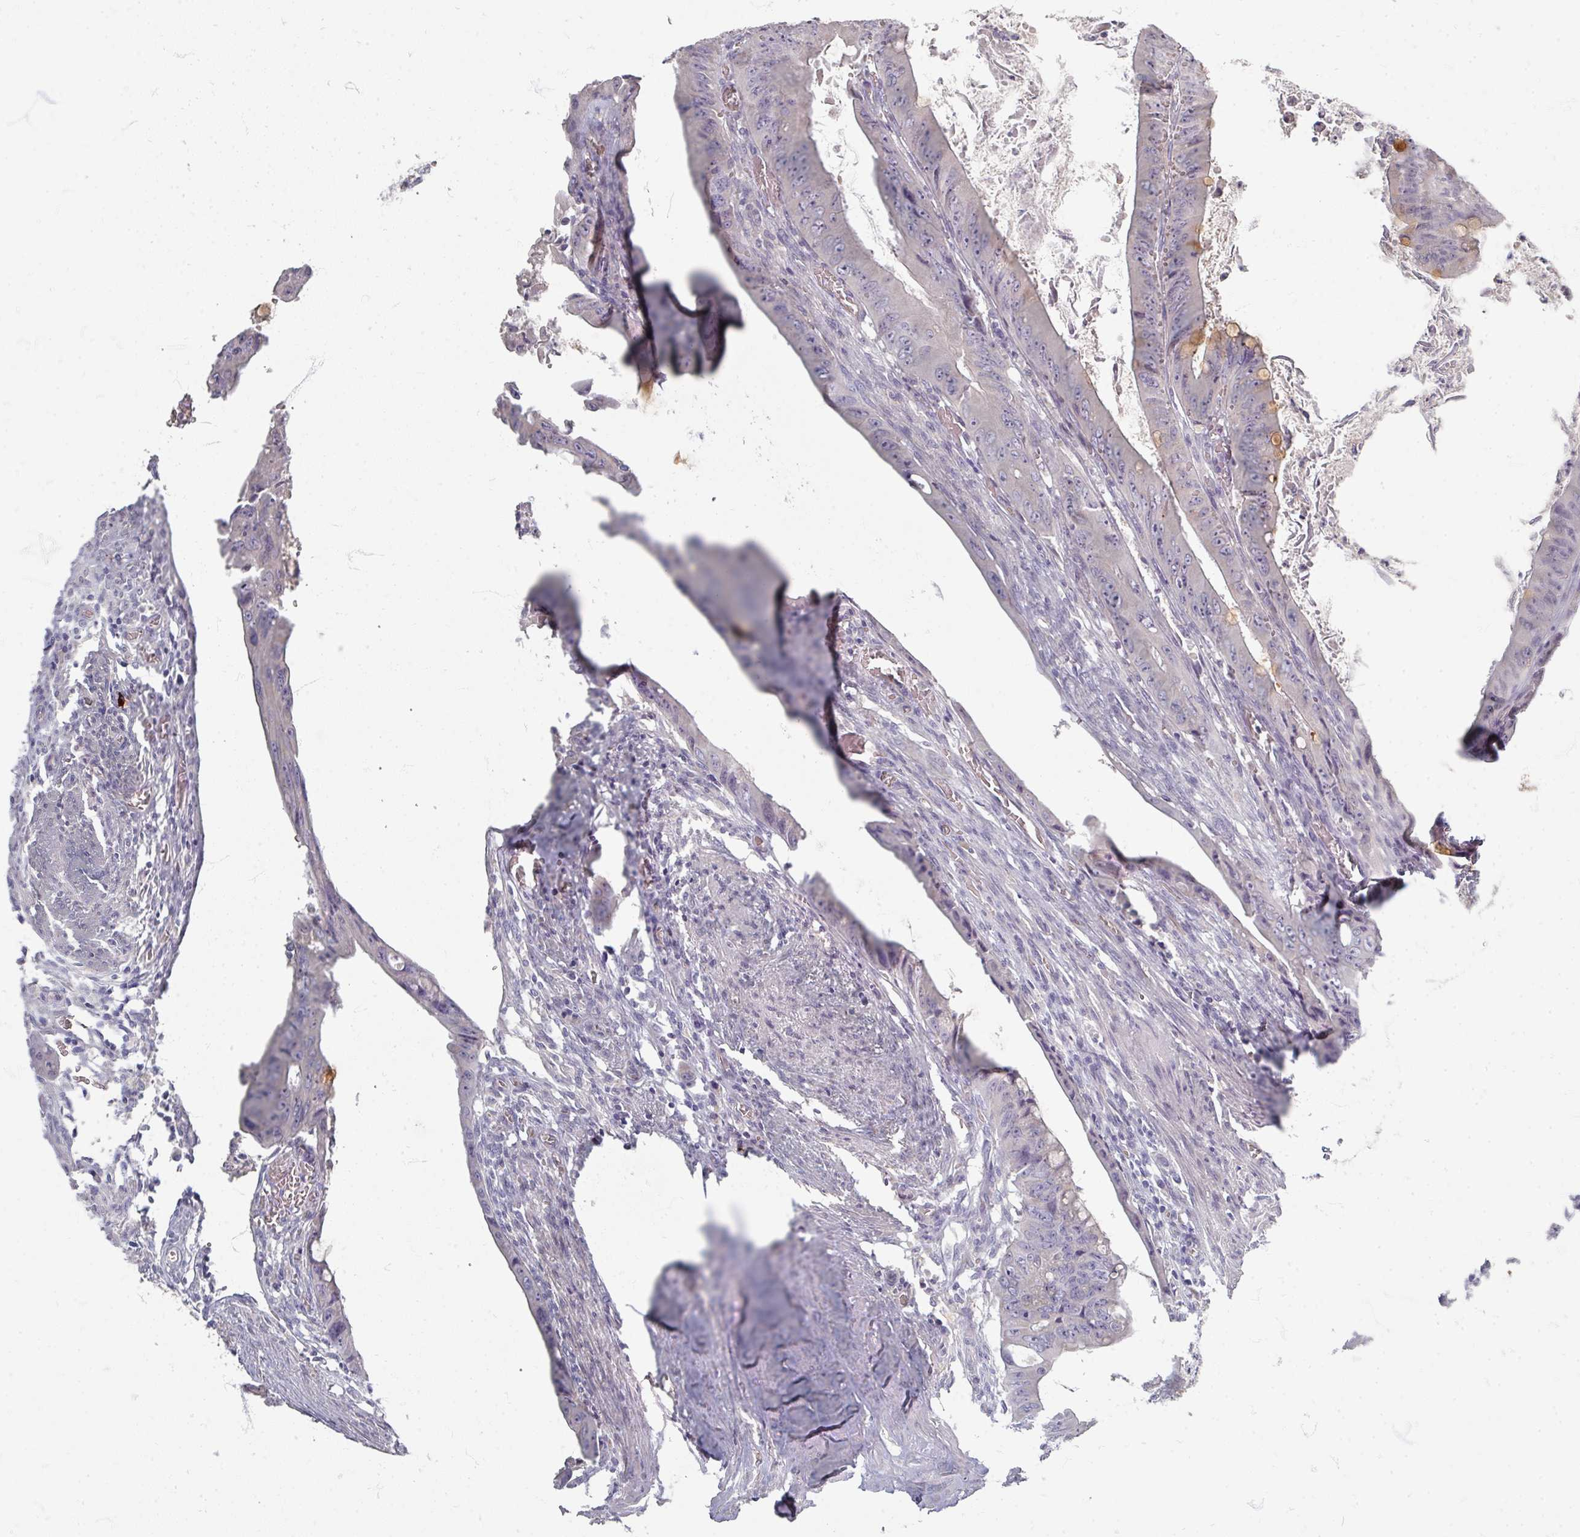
{"staining": {"intensity": "negative", "quantity": "none", "location": "none"}, "tissue": "colorectal cancer", "cell_type": "Tumor cells", "image_type": "cancer", "snomed": [{"axis": "morphology", "description": "Adenocarcinoma, NOS"}, {"axis": "topography", "description": "Rectum"}], "caption": "Colorectal cancer was stained to show a protein in brown. There is no significant positivity in tumor cells.", "gene": "ZNF878", "patient": {"sex": "male", "age": 78}}